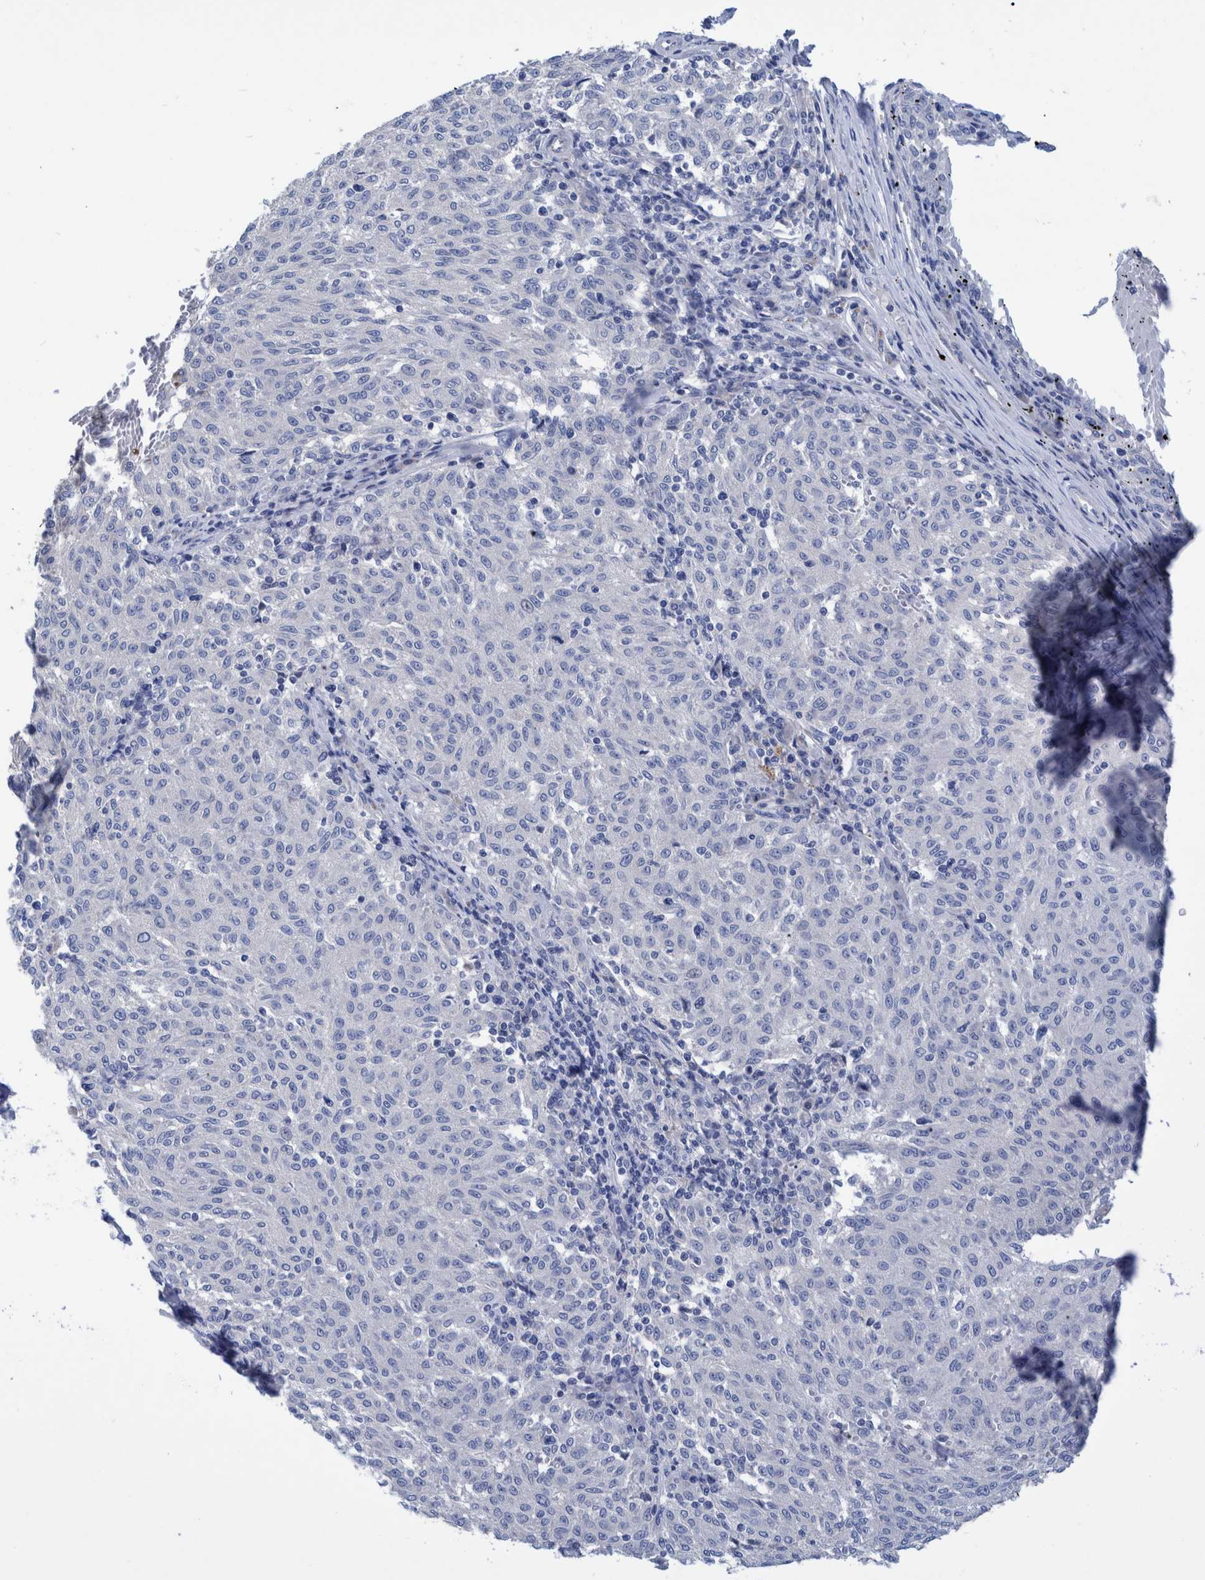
{"staining": {"intensity": "negative", "quantity": "none", "location": "none"}, "tissue": "melanoma", "cell_type": "Tumor cells", "image_type": "cancer", "snomed": [{"axis": "morphology", "description": "Malignant melanoma, NOS"}, {"axis": "topography", "description": "Skin"}], "caption": "Micrograph shows no protein positivity in tumor cells of melanoma tissue.", "gene": "MKS1", "patient": {"sex": "female", "age": 72}}